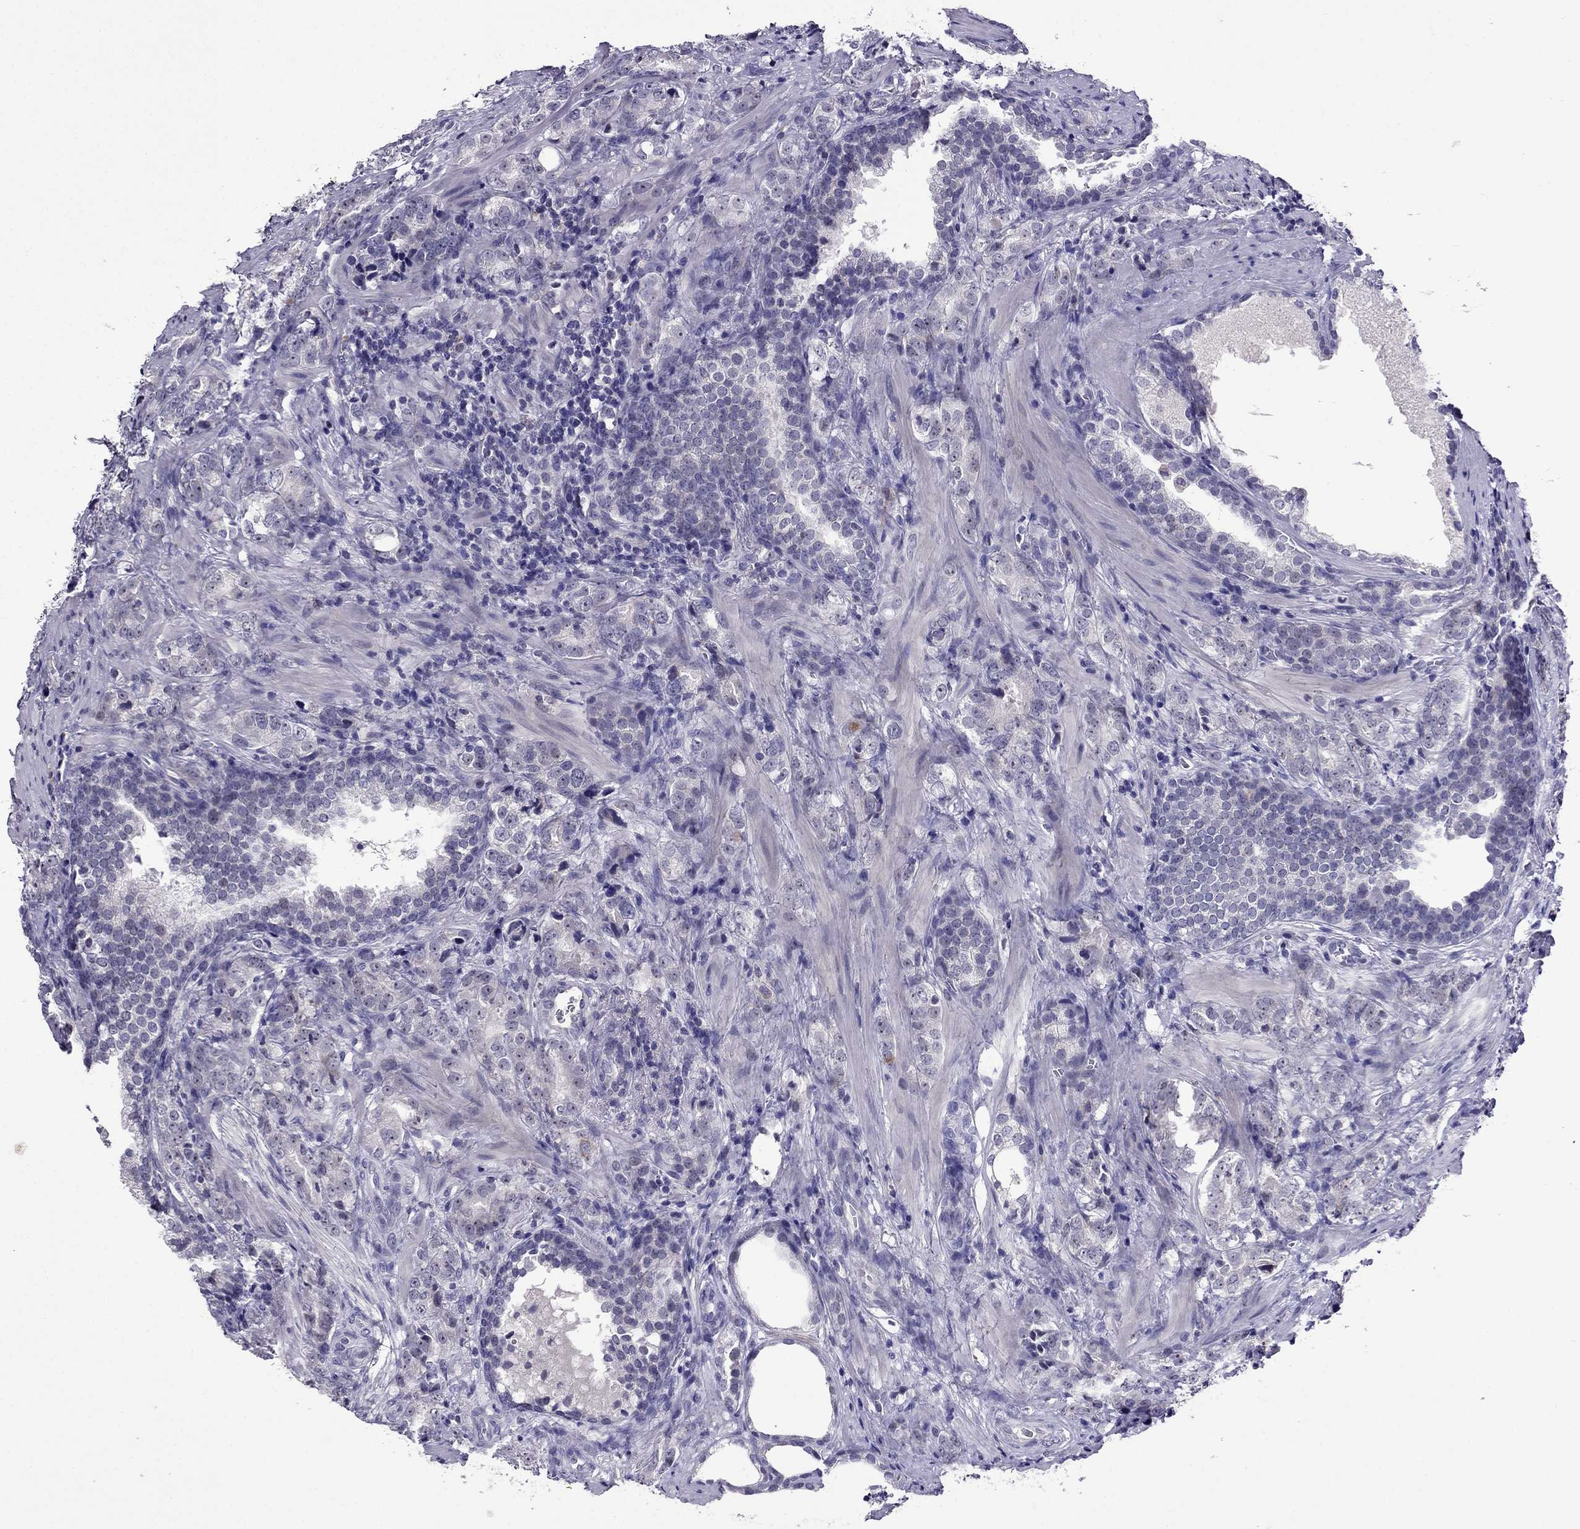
{"staining": {"intensity": "negative", "quantity": "none", "location": "none"}, "tissue": "prostate cancer", "cell_type": "Tumor cells", "image_type": "cancer", "snomed": [{"axis": "morphology", "description": "Adenocarcinoma, NOS"}, {"axis": "topography", "description": "Prostate and seminal vesicle, NOS"}], "caption": "High magnification brightfield microscopy of prostate cancer (adenocarcinoma) stained with DAB (3,3'-diaminobenzidine) (brown) and counterstained with hematoxylin (blue): tumor cells show no significant positivity. The staining was performed using DAB (3,3'-diaminobenzidine) to visualize the protein expression in brown, while the nuclei were stained in blue with hematoxylin (Magnification: 20x).", "gene": "SPTBN4", "patient": {"sex": "male", "age": 63}}